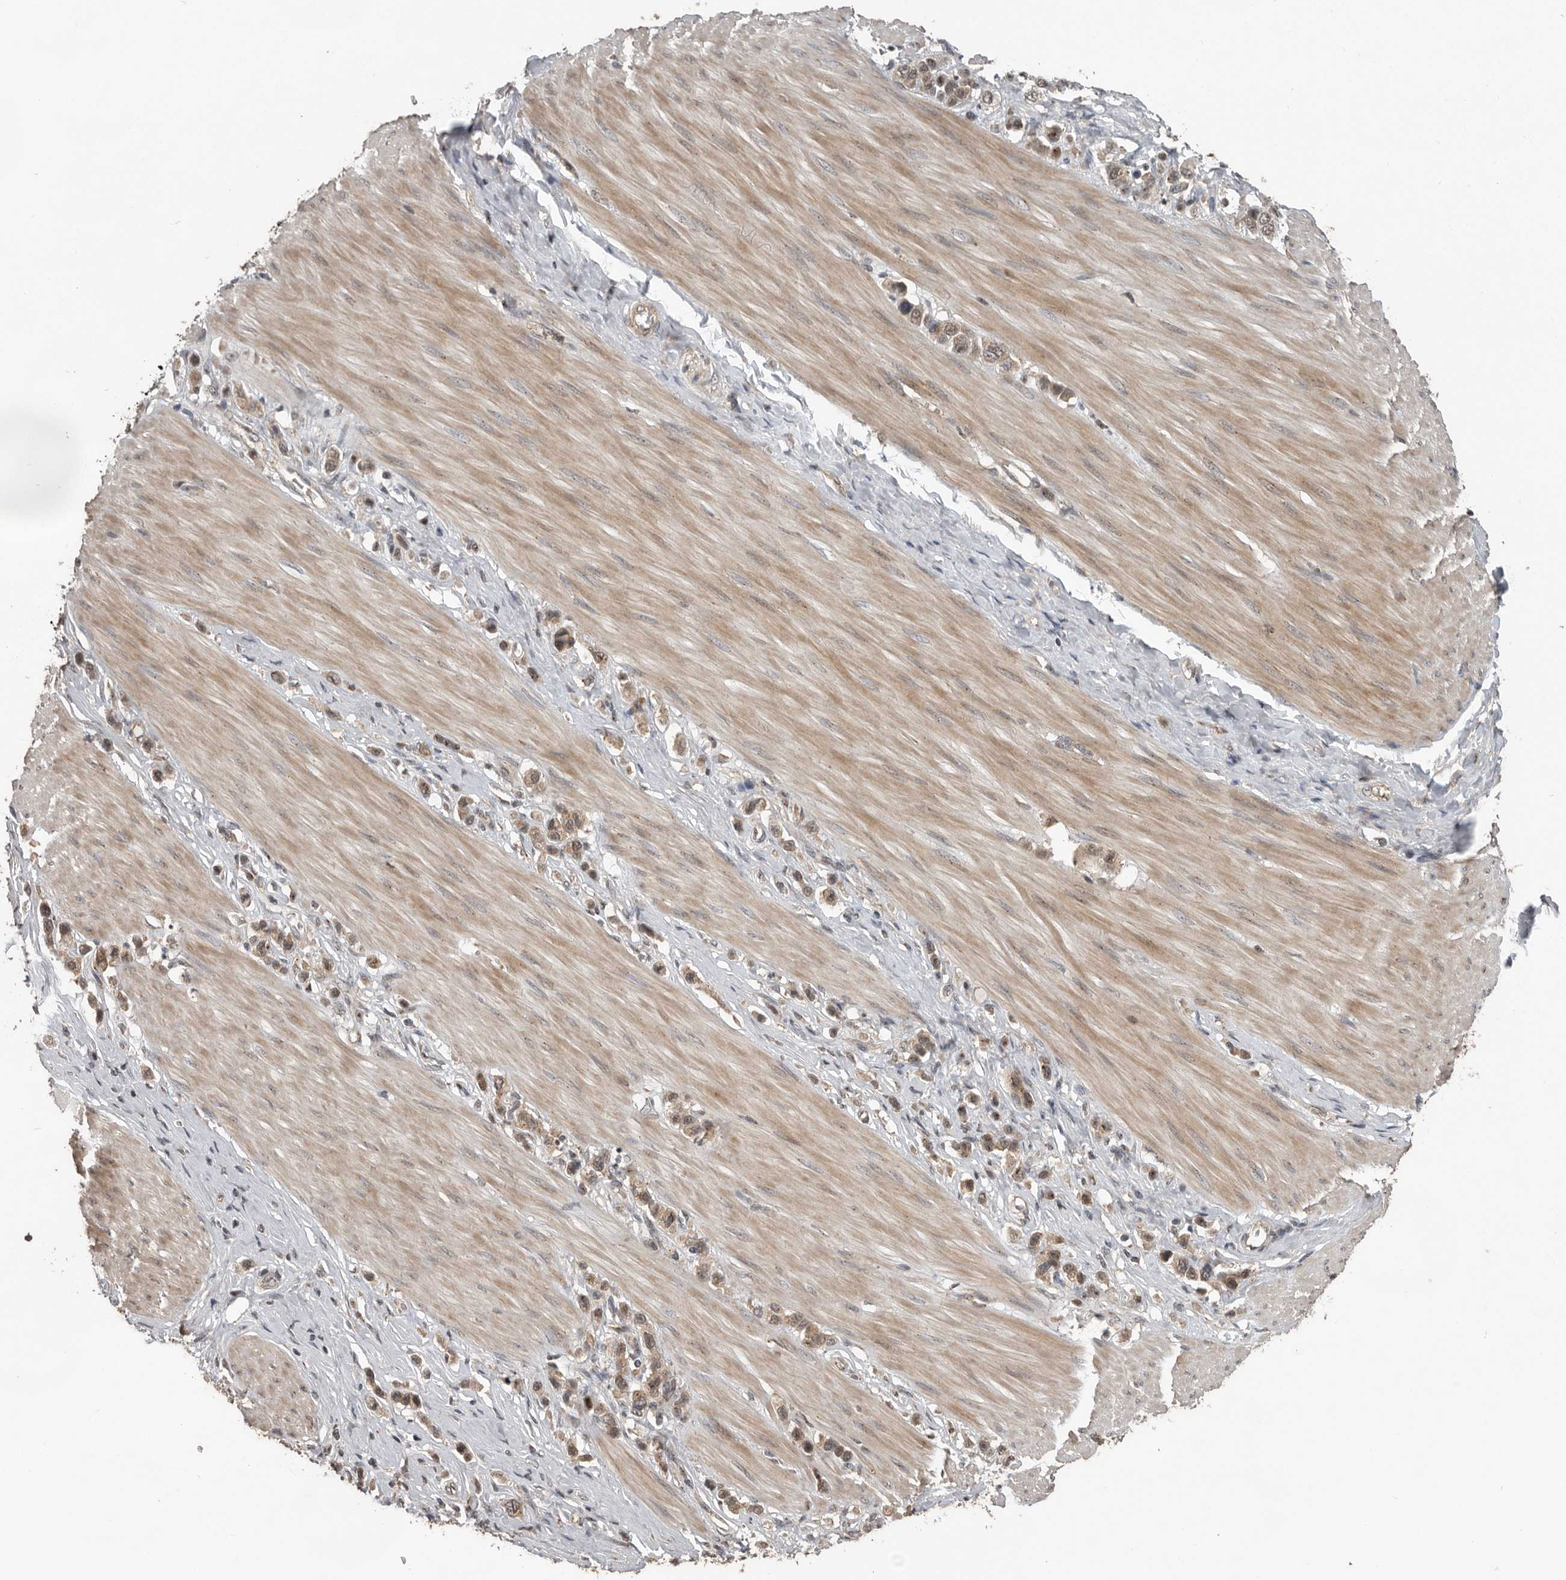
{"staining": {"intensity": "moderate", "quantity": ">75%", "location": "cytoplasmic/membranous,nuclear"}, "tissue": "stomach cancer", "cell_type": "Tumor cells", "image_type": "cancer", "snomed": [{"axis": "morphology", "description": "Adenocarcinoma, NOS"}, {"axis": "topography", "description": "Stomach"}], "caption": "High-power microscopy captured an immunohistochemistry image of adenocarcinoma (stomach), revealing moderate cytoplasmic/membranous and nuclear expression in approximately >75% of tumor cells. (IHC, brightfield microscopy, high magnification).", "gene": "CEP350", "patient": {"sex": "female", "age": 65}}